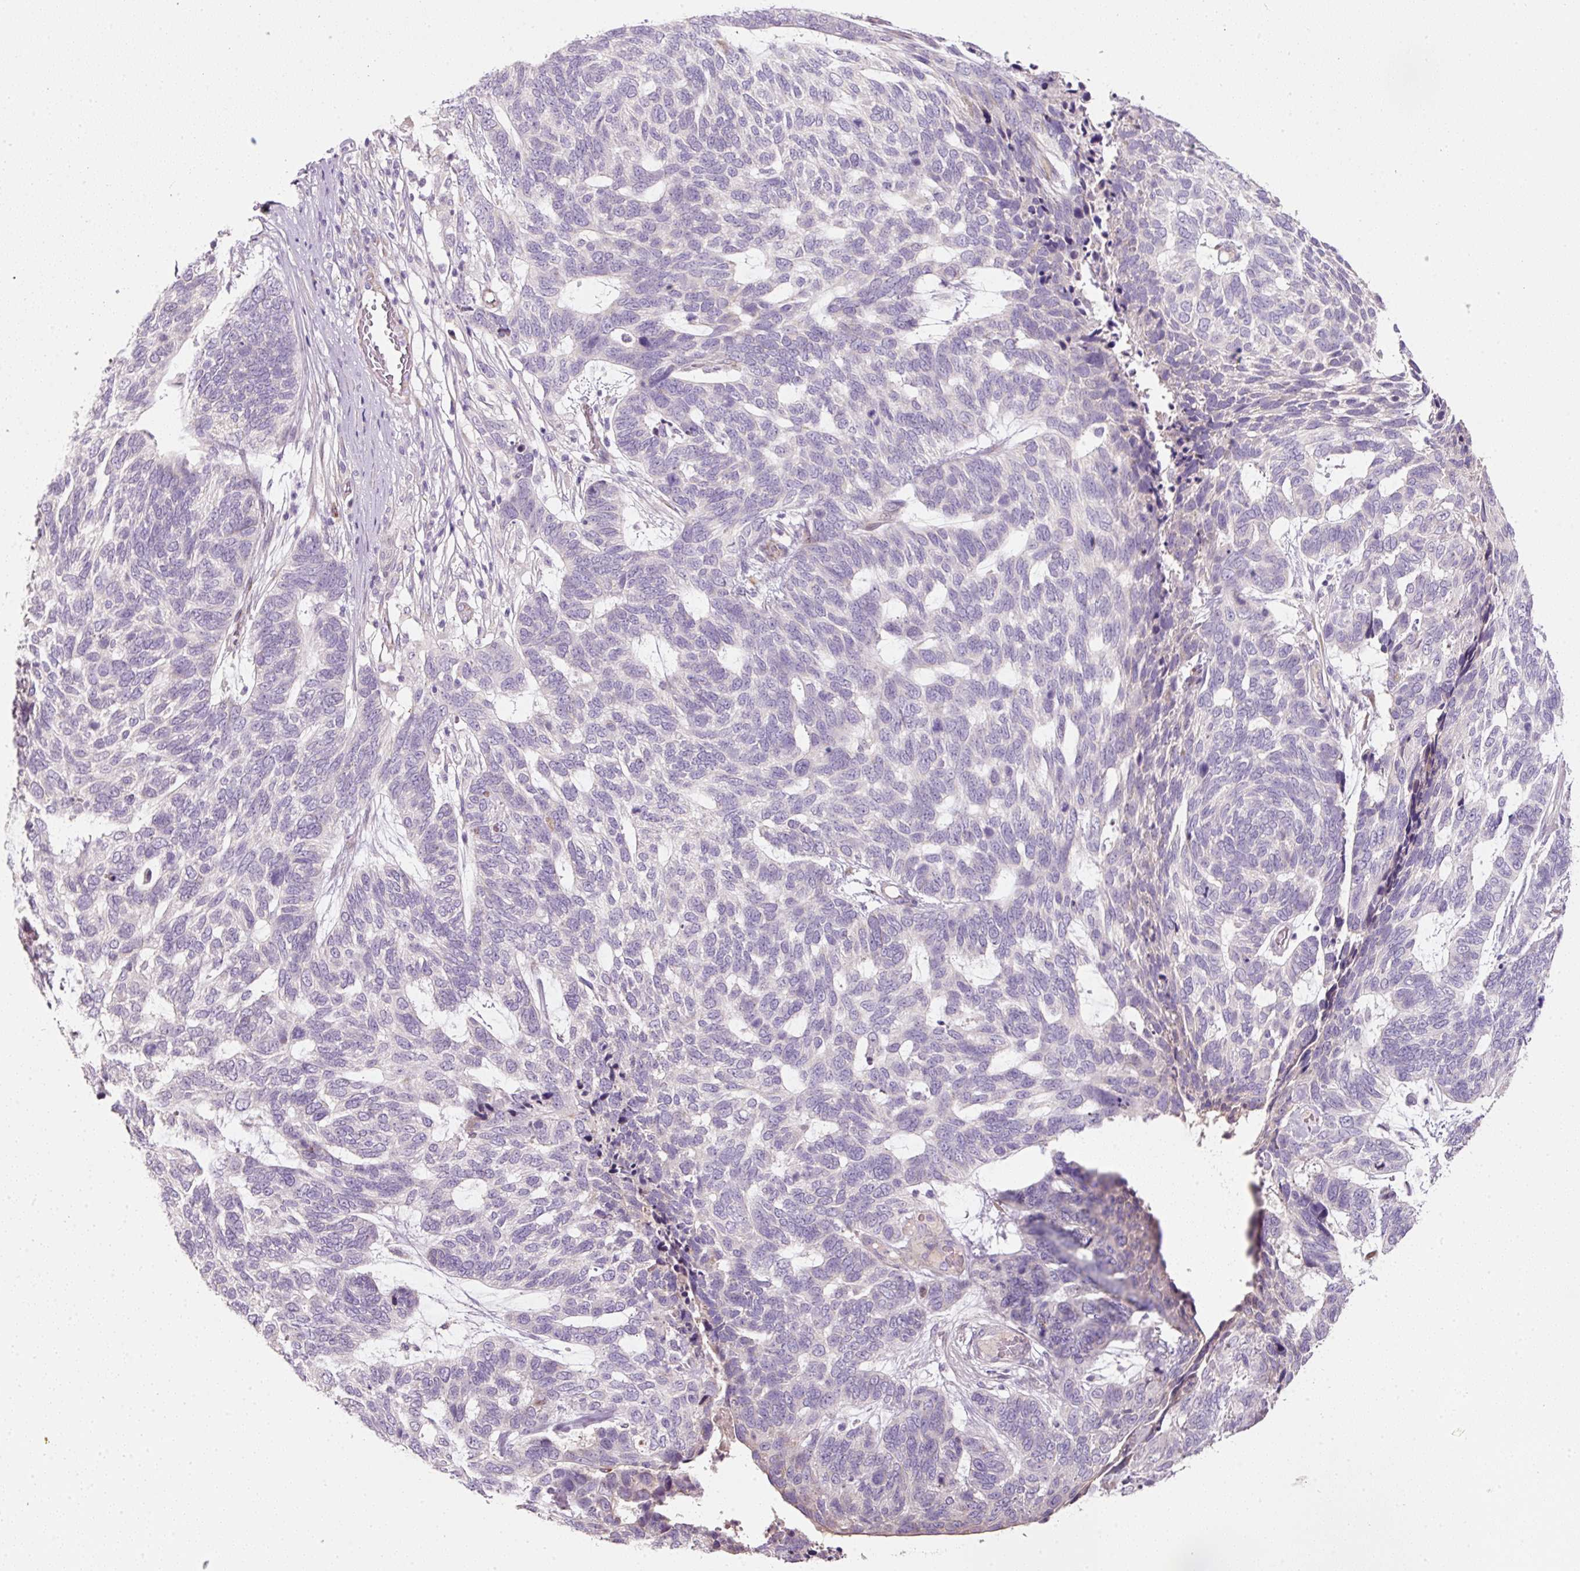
{"staining": {"intensity": "negative", "quantity": "none", "location": "none"}, "tissue": "skin cancer", "cell_type": "Tumor cells", "image_type": "cancer", "snomed": [{"axis": "morphology", "description": "Basal cell carcinoma"}, {"axis": "topography", "description": "Skin"}], "caption": "Tumor cells are negative for brown protein staining in skin basal cell carcinoma.", "gene": "NBPF11", "patient": {"sex": "female", "age": 65}}